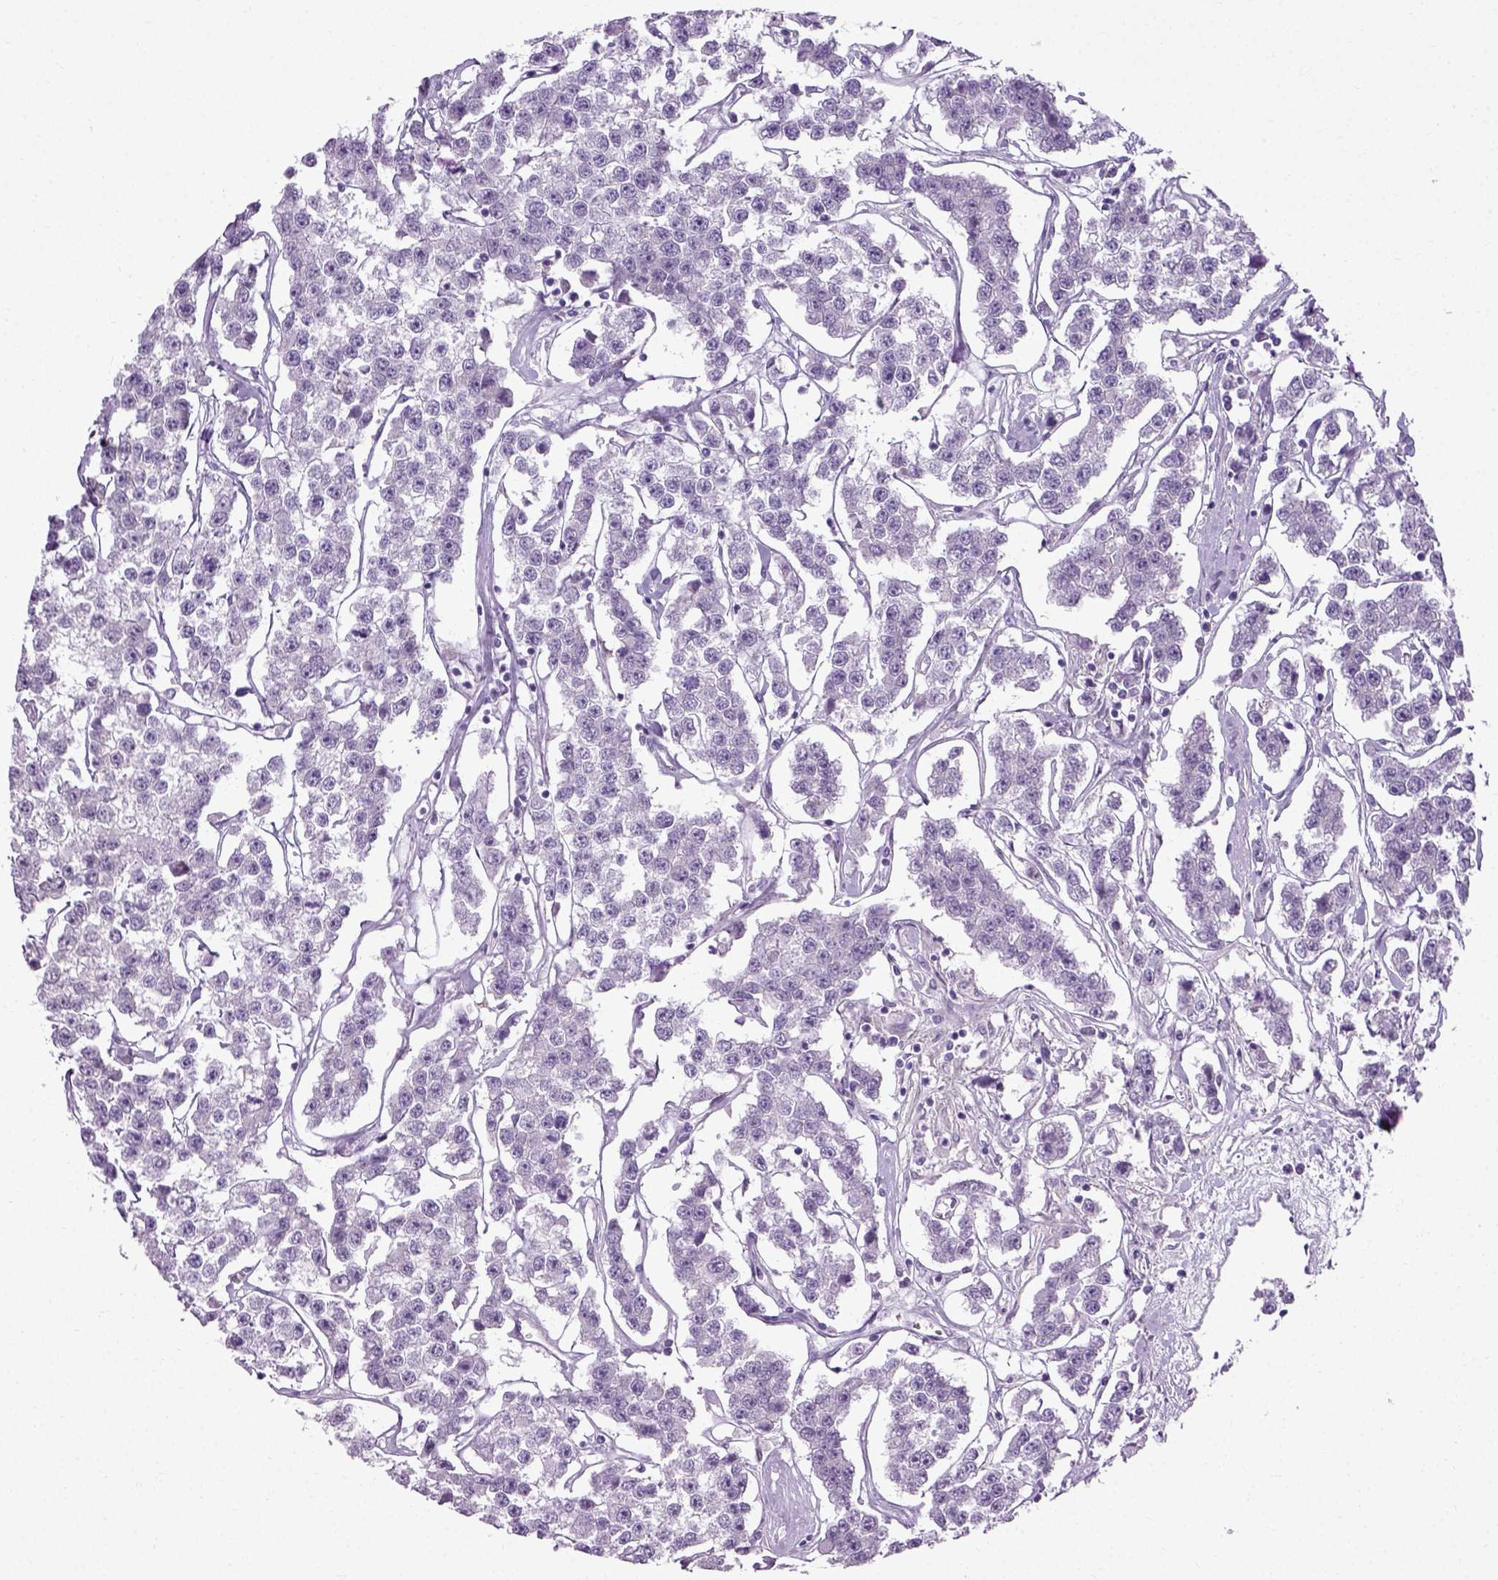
{"staining": {"intensity": "negative", "quantity": "none", "location": "none"}, "tissue": "testis cancer", "cell_type": "Tumor cells", "image_type": "cancer", "snomed": [{"axis": "morphology", "description": "Seminoma, NOS"}, {"axis": "topography", "description": "Testis"}], "caption": "Tumor cells are negative for protein expression in human testis seminoma.", "gene": "SCG5", "patient": {"sex": "male", "age": 59}}